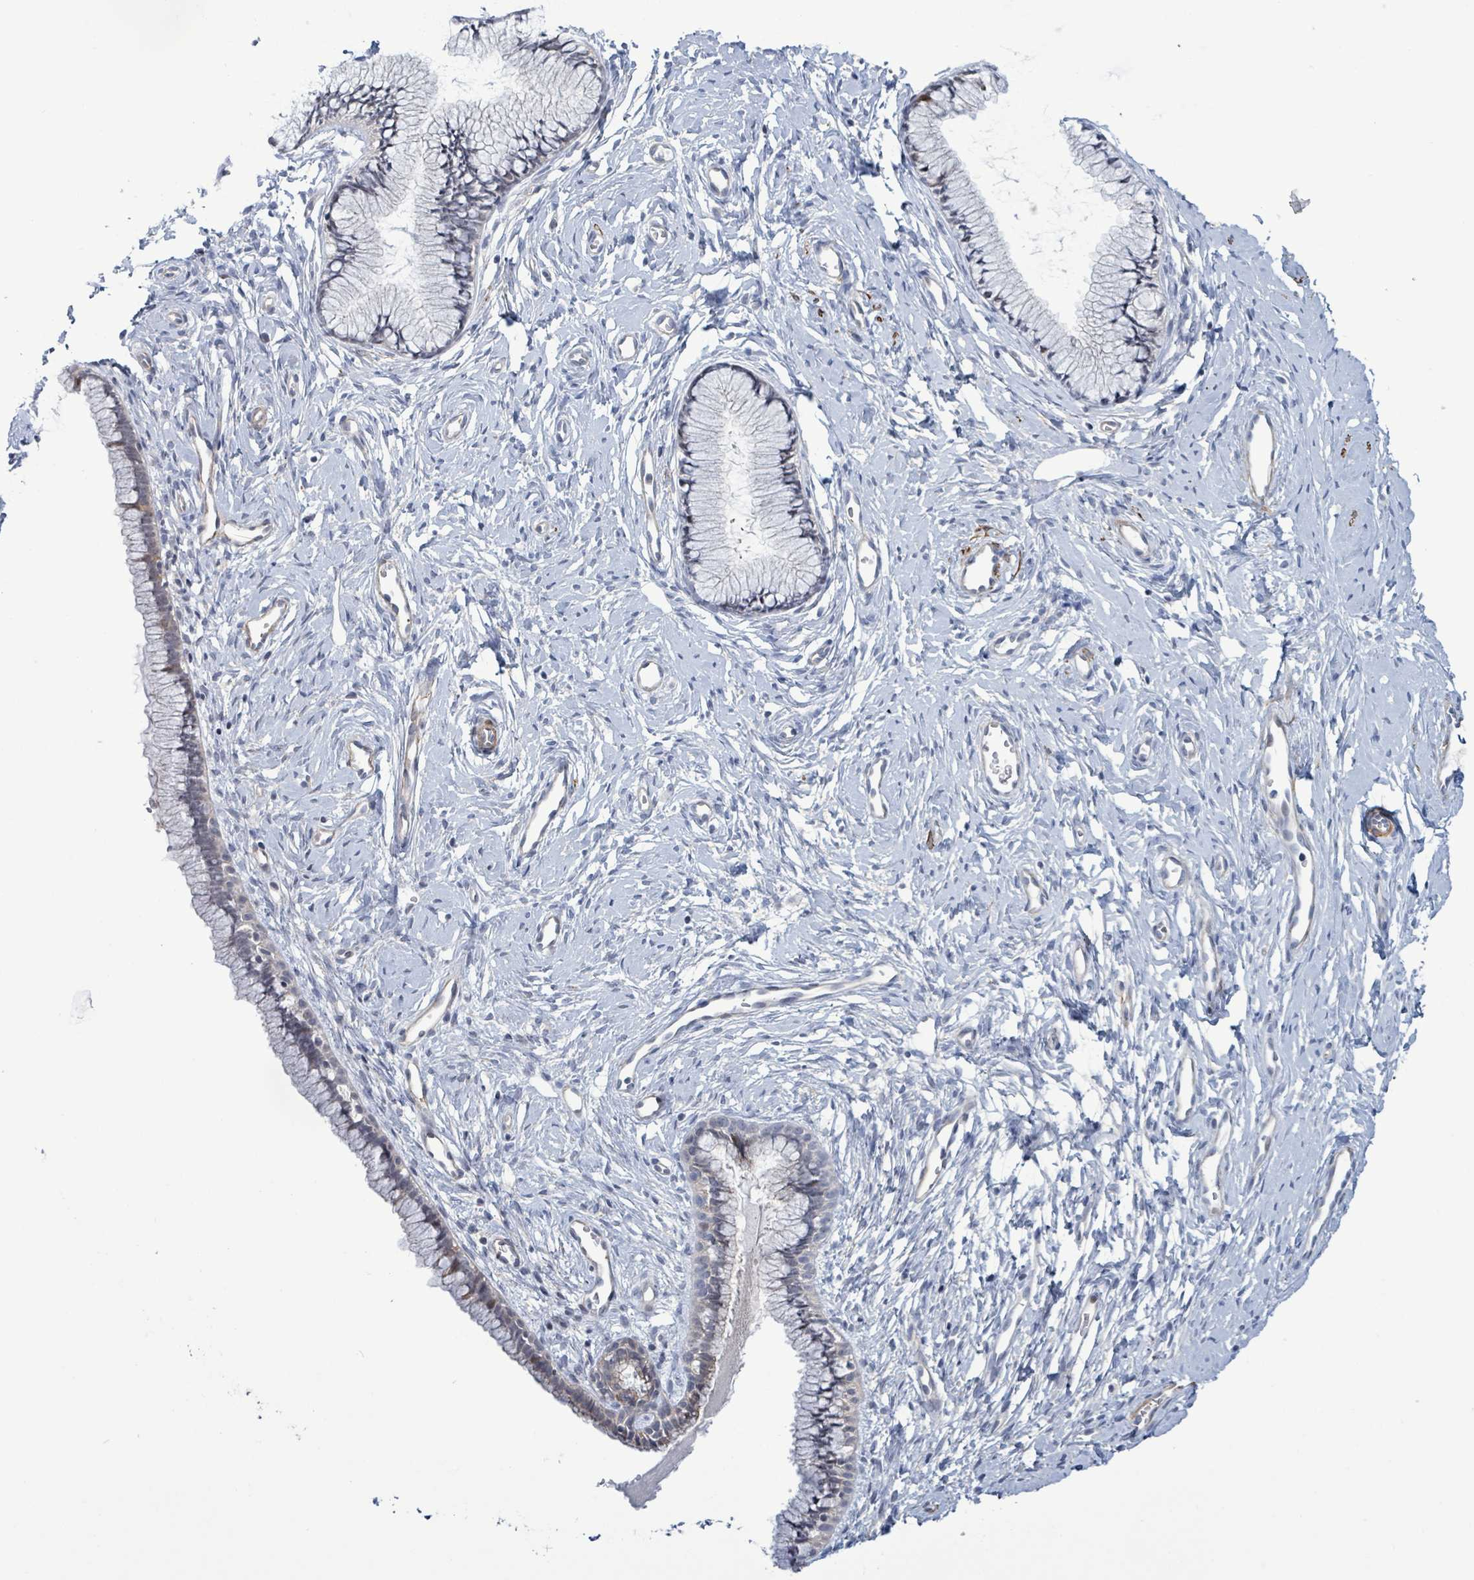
{"staining": {"intensity": "moderate", "quantity": "<25%", "location": "cytoplasmic/membranous"}, "tissue": "cervix", "cell_type": "Glandular cells", "image_type": "normal", "snomed": [{"axis": "morphology", "description": "Normal tissue, NOS"}, {"axis": "topography", "description": "Cervix"}], "caption": "Protein staining of benign cervix reveals moderate cytoplasmic/membranous positivity in about <25% of glandular cells.", "gene": "DMRTC1B", "patient": {"sex": "female", "age": 40}}